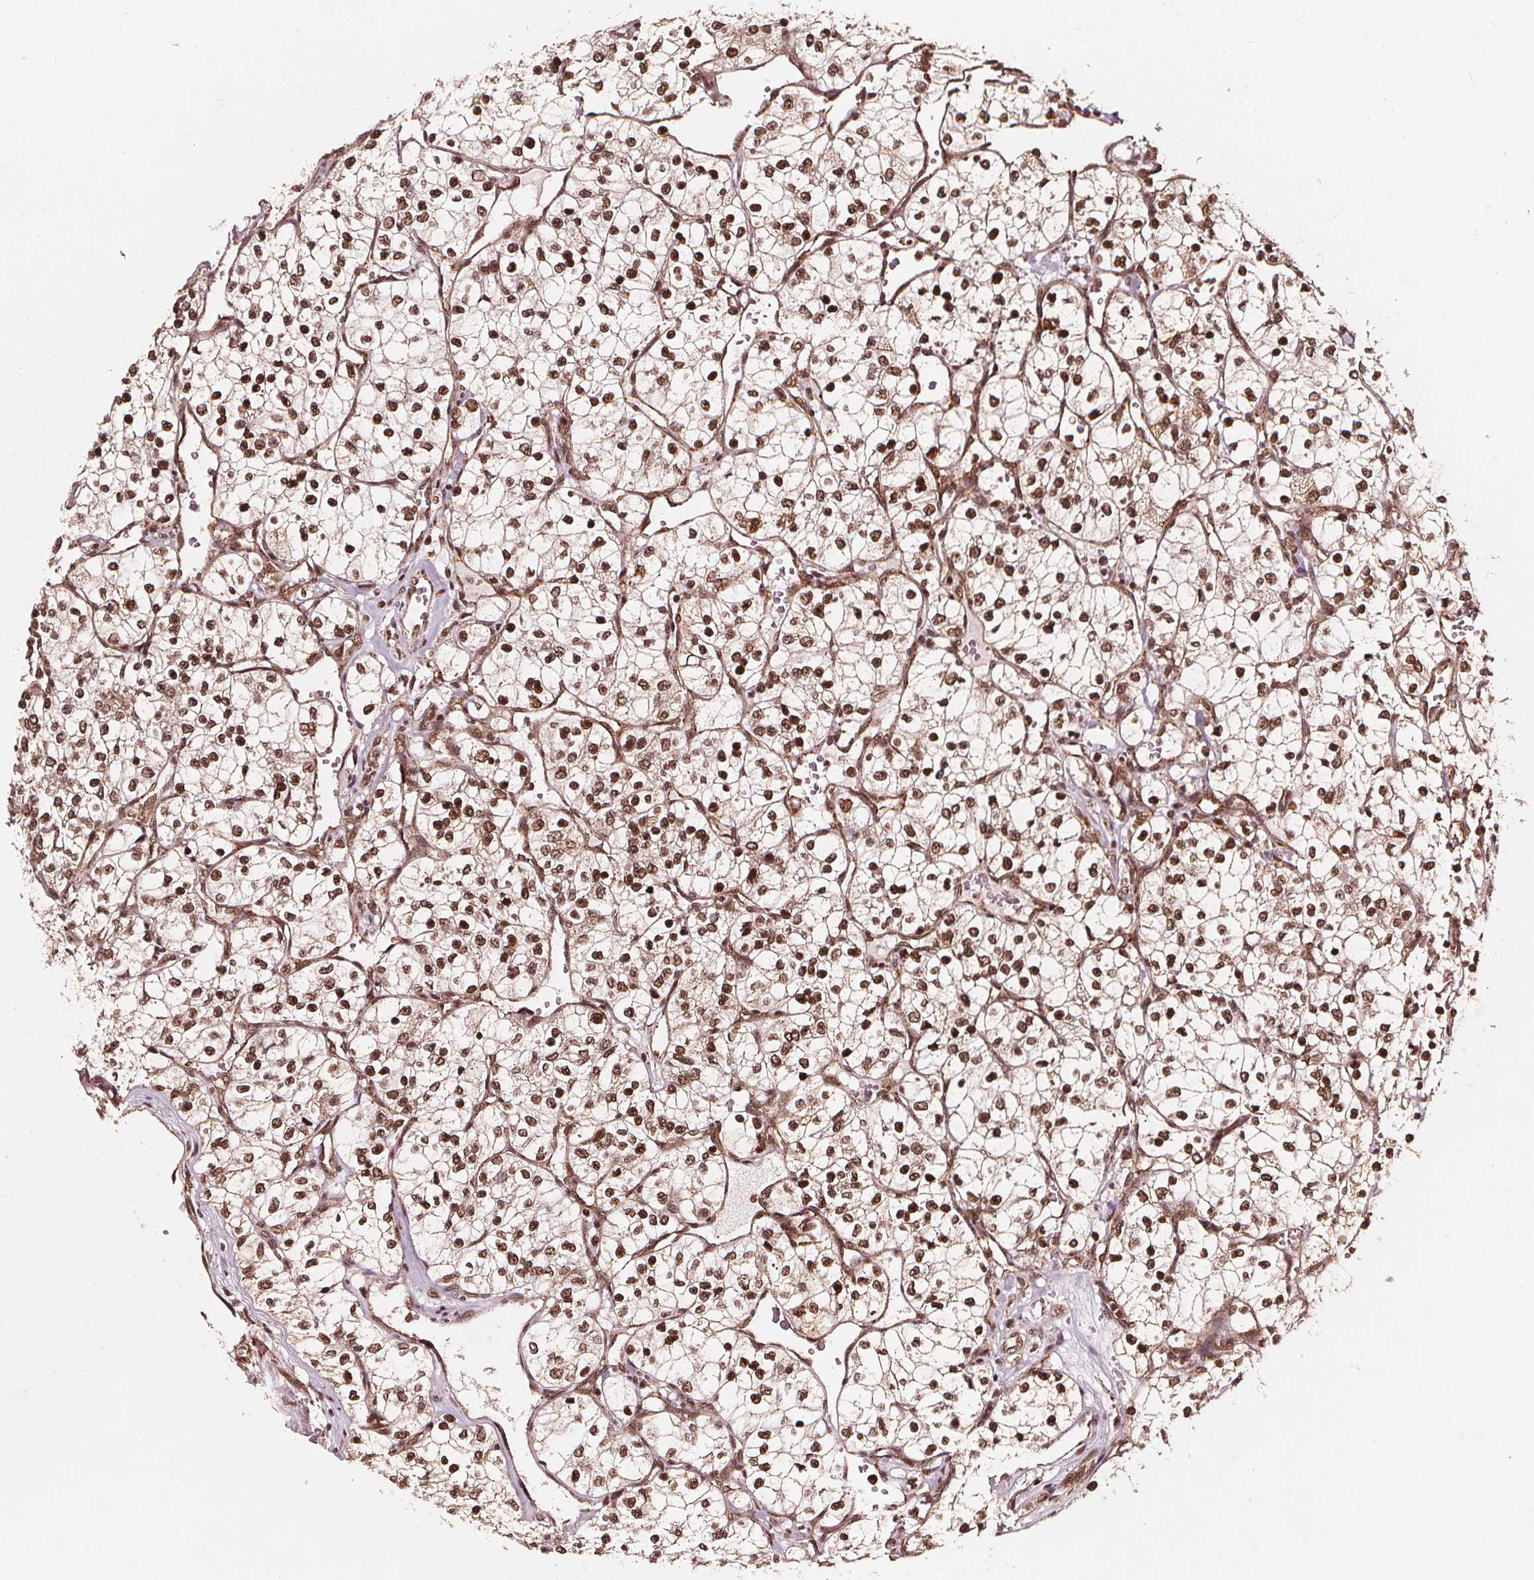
{"staining": {"intensity": "moderate", "quantity": ">75%", "location": "cytoplasmic/membranous,nuclear"}, "tissue": "renal cancer", "cell_type": "Tumor cells", "image_type": "cancer", "snomed": [{"axis": "morphology", "description": "Adenocarcinoma, NOS"}, {"axis": "topography", "description": "Kidney"}], "caption": "This micrograph exhibits immunohistochemistry (IHC) staining of human adenocarcinoma (renal), with medium moderate cytoplasmic/membranous and nuclear positivity in about >75% of tumor cells.", "gene": "SMN1", "patient": {"sex": "female", "age": 69}}